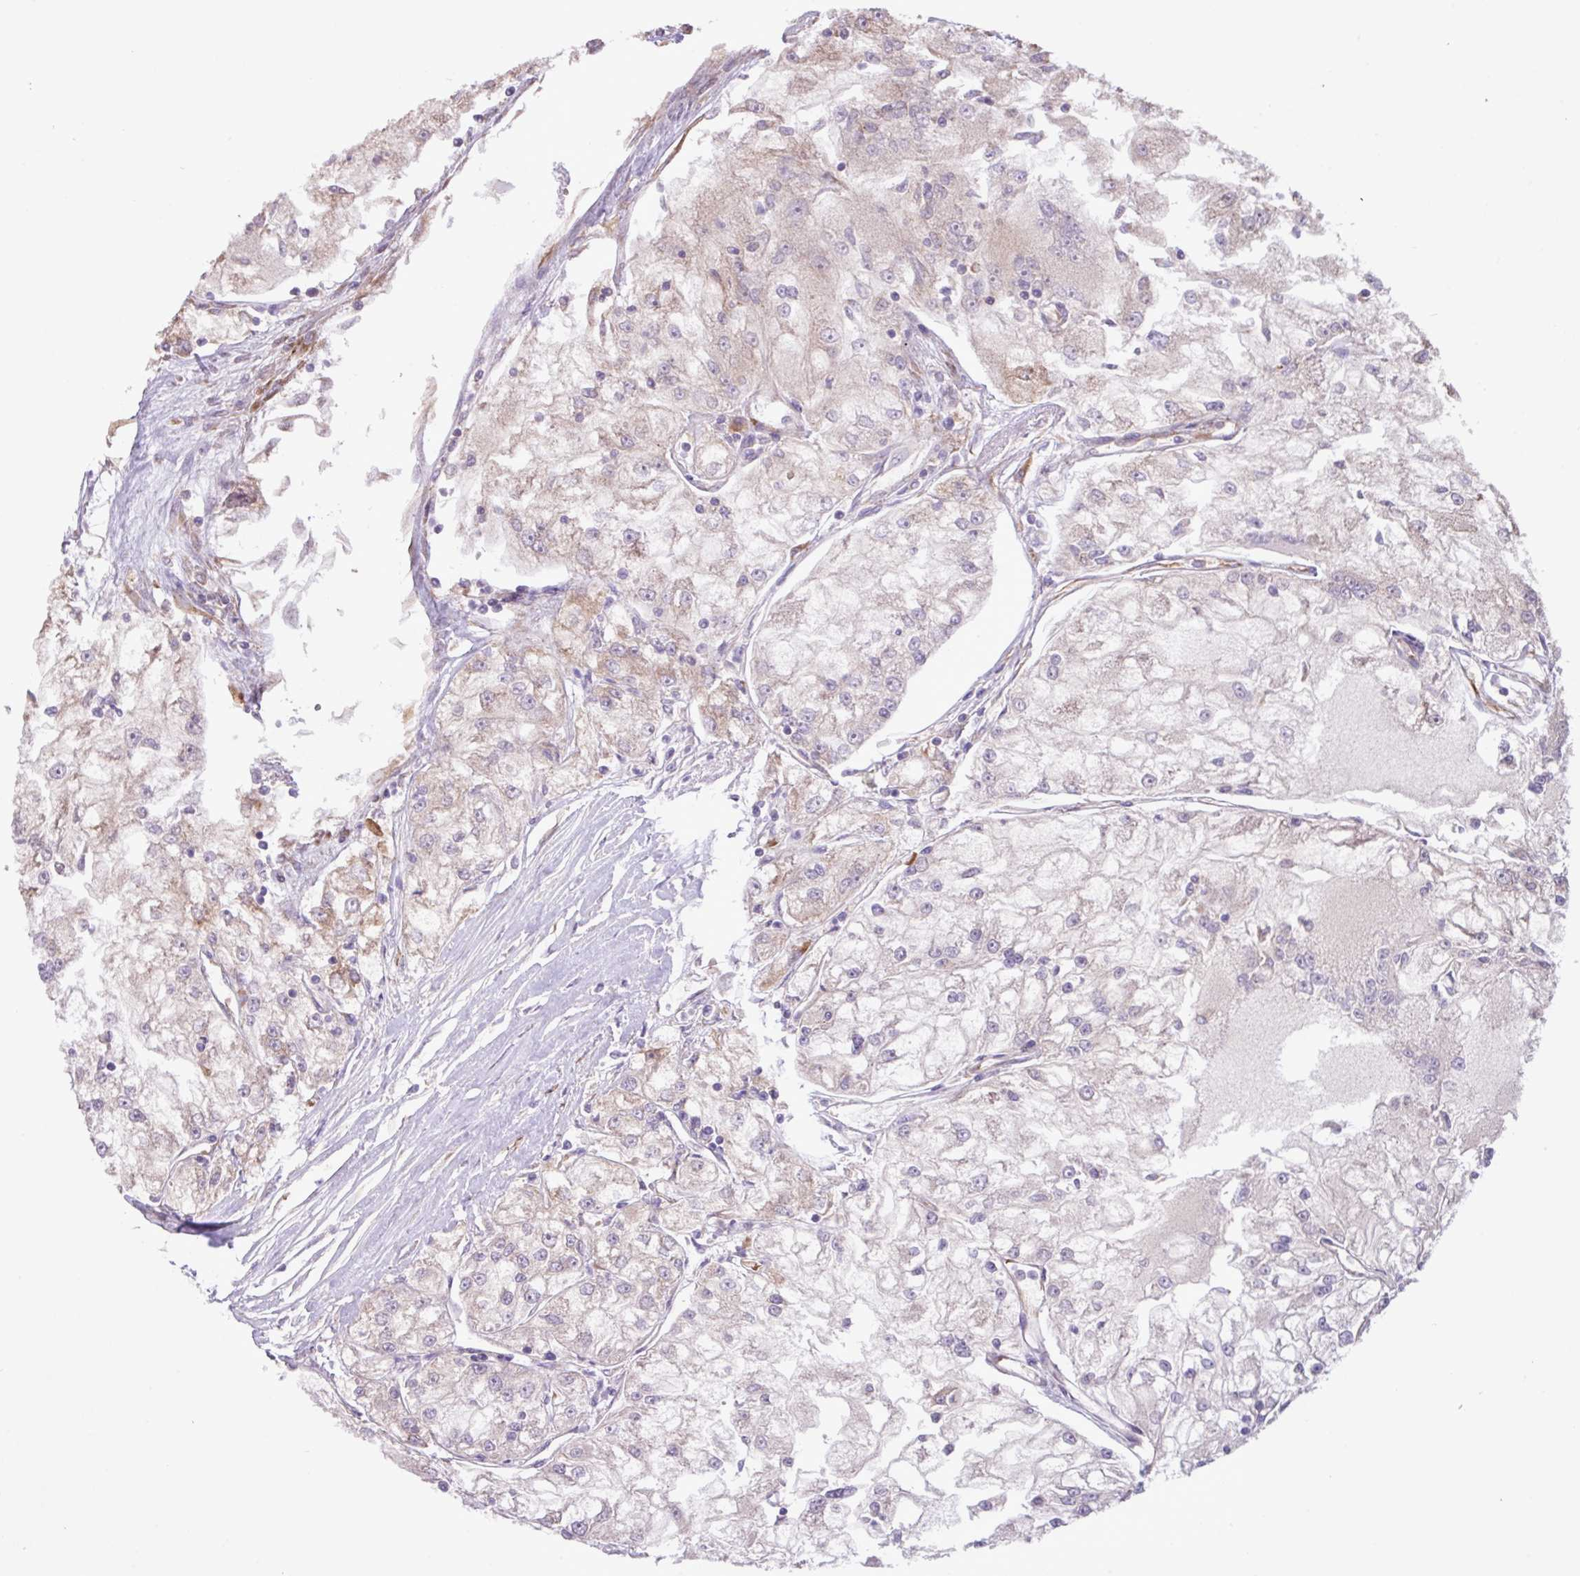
{"staining": {"intensity": "negative", "quantity": "none", "location": "none"}, "tissue": "renal cancer", "cell_type": "Tumor cells", "image_type": "cancer", "snomed": [{"axis": "morphology", "description": "Adenocarcinoma, NOS"}, {"axis": "topography", "description": "Kidney"}], "caption": "An image of adenocarcinoma (renal) stained for a protein reveals no brown staining in tumor cells.", "gene": "MEGF6", "patient": {"sex": "female", "age": 72}}